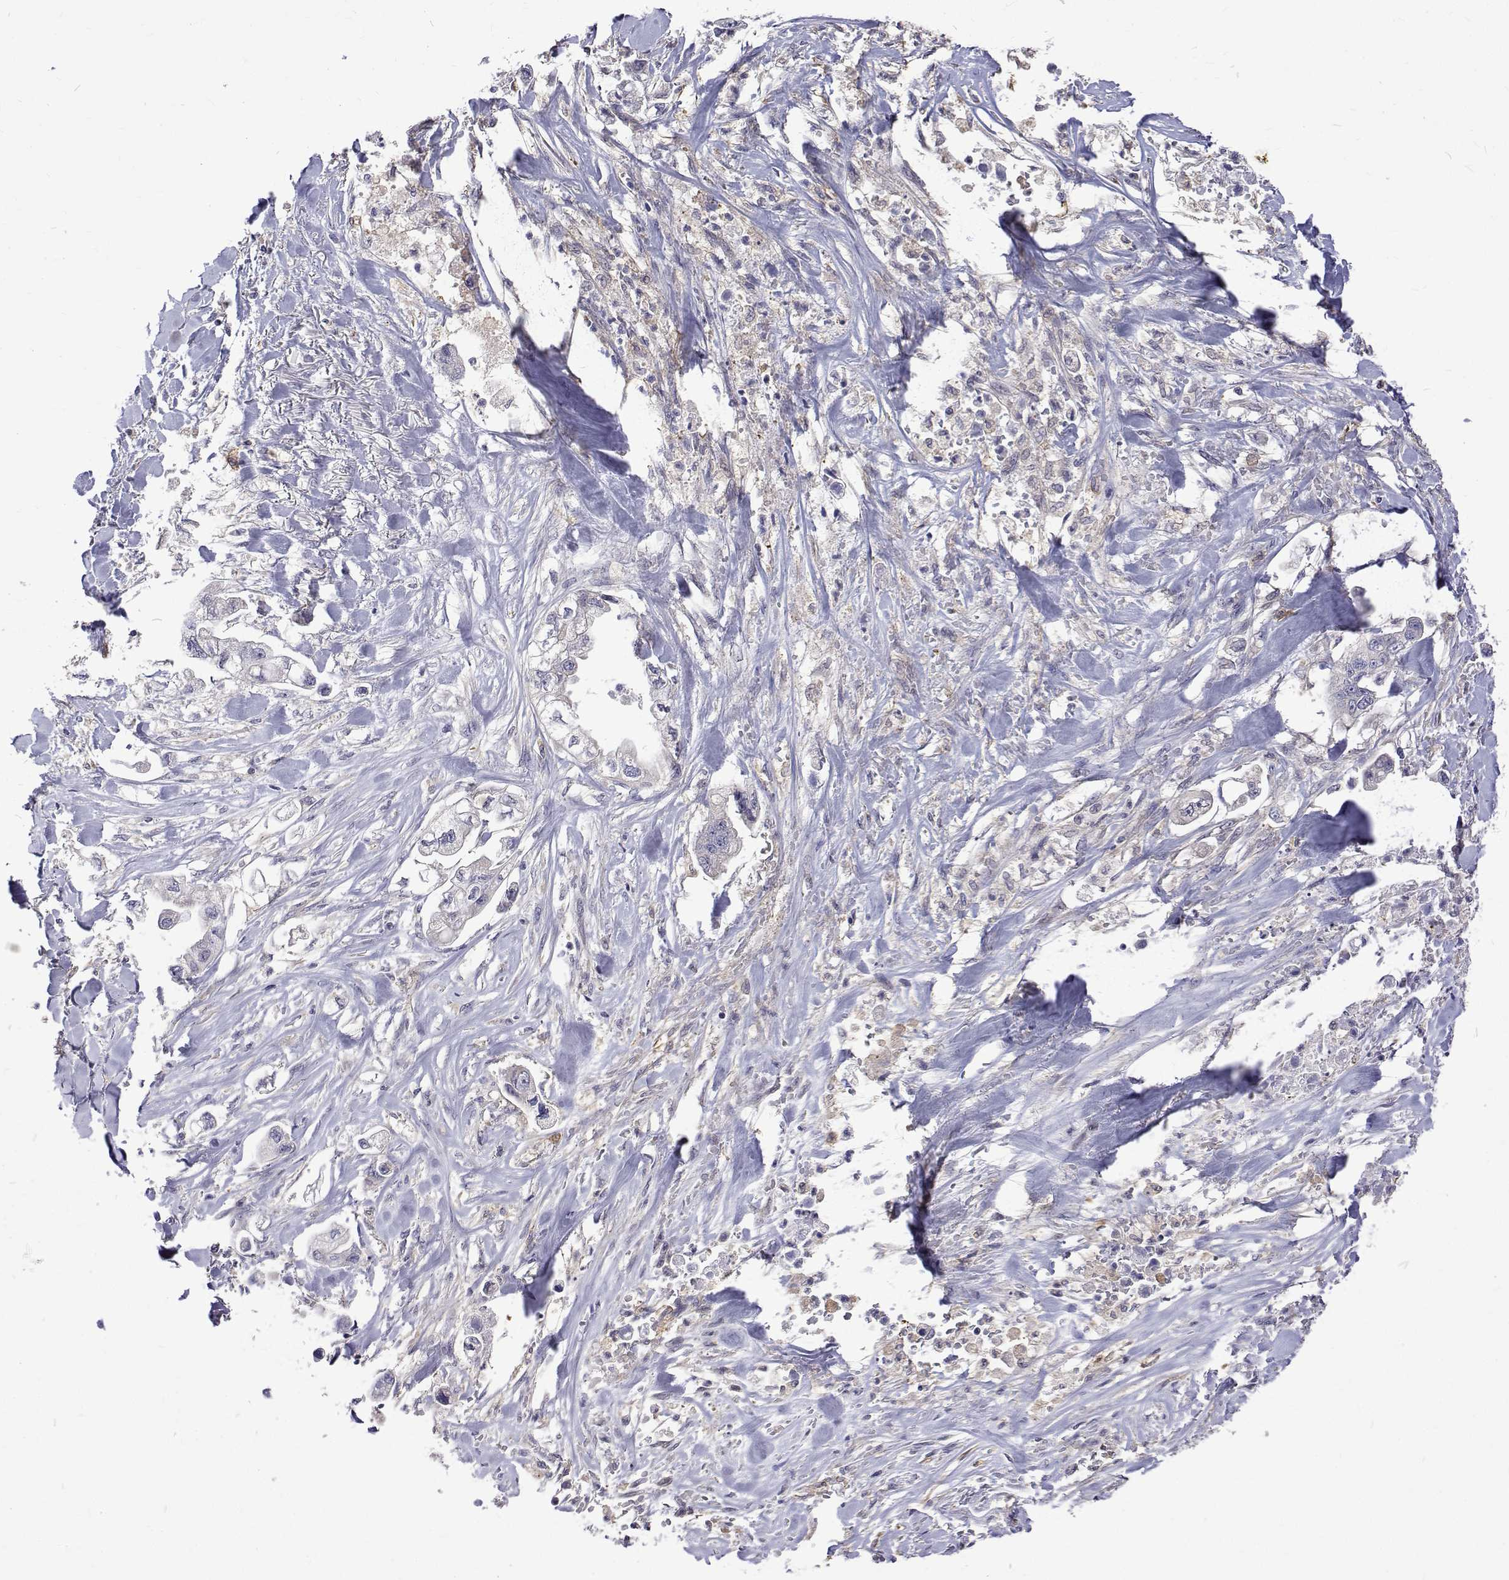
{"staining": {"intensity": "negative", "quantity": "none", "location": "none"}, "tissue": "stomach cancer", "cell_type": "Tumor cells", "image_type": "cancer", "snomed": [{"axis": "morphology", "description": "Adenocarcinoma, NOS"}, {"axis": "topography", "description": "Stomach"}], "caption": "Immunohistochemistry (IHC) histopathology image of neoplastic tissue: human adenocarcinoma (stomach) stained with DAB displays no significant protein staining in tumor cells. (Immunohistochemistry (IHC), brightfield microscopy, high magnification).", "gene": "PADI1", "patient": {"sex": "male", "age": 62}}